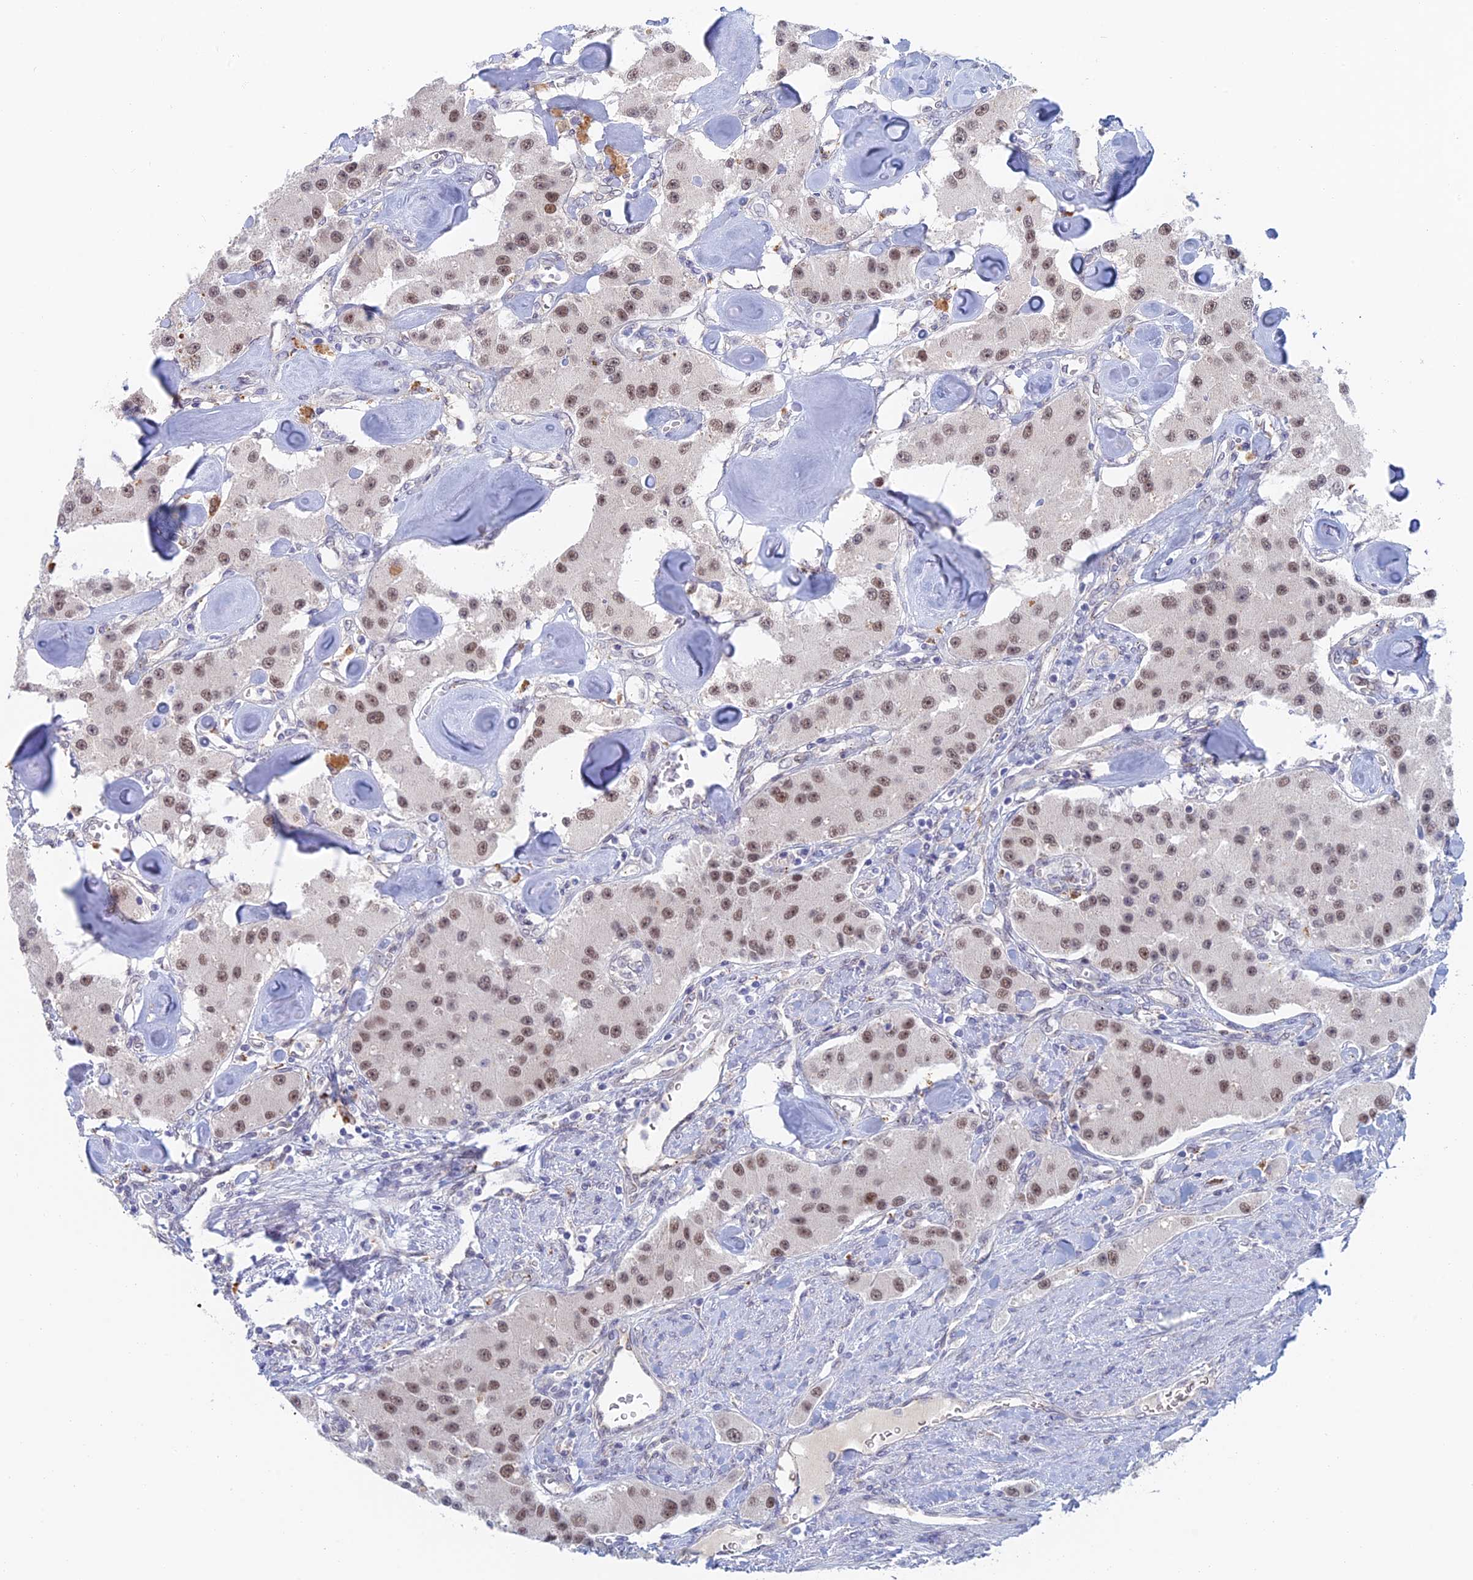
{"staining": {"intensity": "moderate", "quantity": ">75%", "location": "nuclear"}, "tissue": "carcinoid", "cell_type": "Tumor cells", "image_type": "cancer", "snomed": [{"axis": "morphology", "description": "Carcinoid, malignant, NOS"}, {"axis": "topography", "description": "Pancreas"}], "caption": "Moderate nuclear protein staining is appreciated in about >75% of tumor cells in carcinoid.", "gene": "ZUP1", "patient": {"sex": "male", "age": 41}}